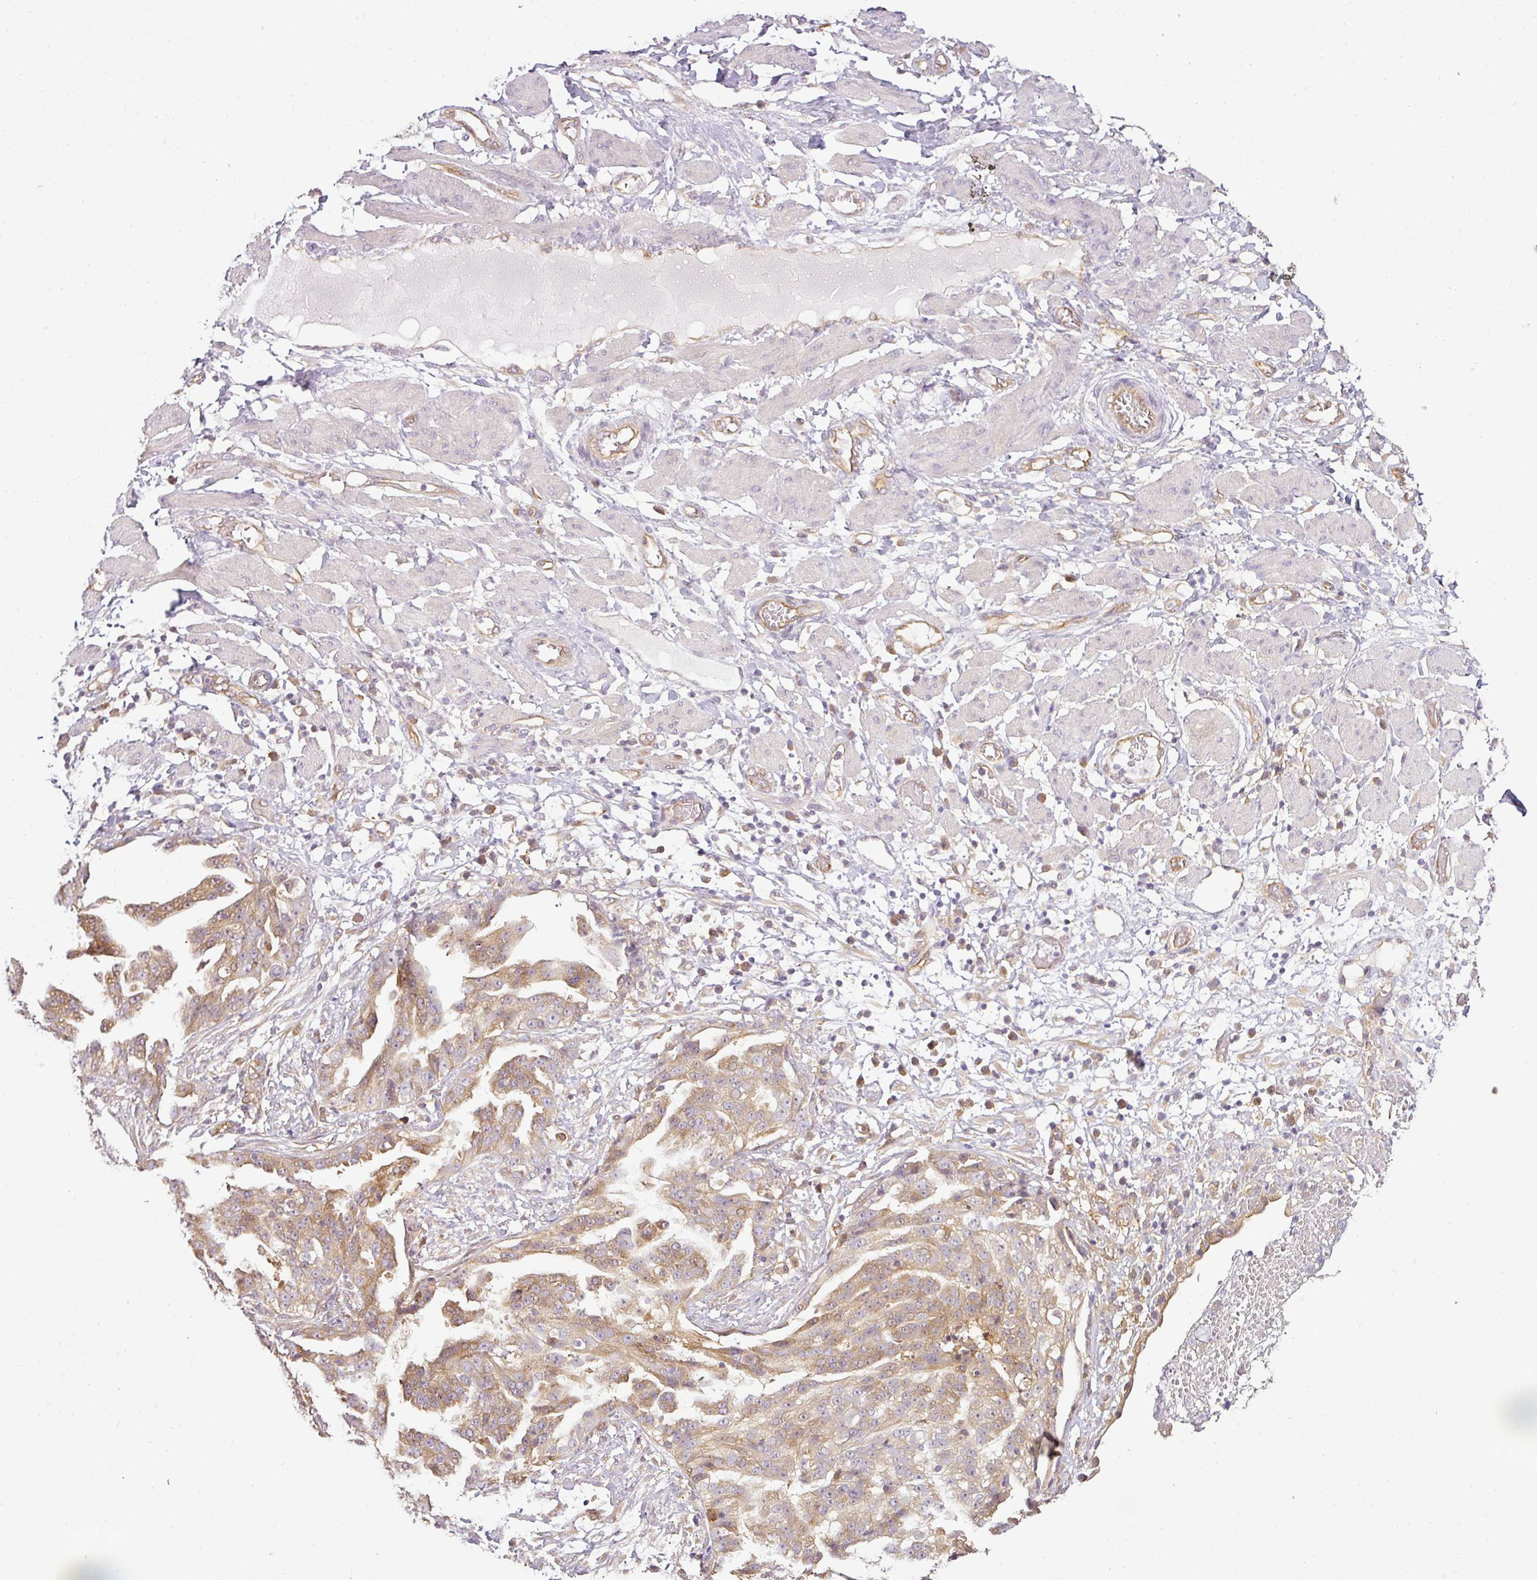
{"staining": {"intensity": "weak", "quantity": ">75%", "location": "cytoplasmic/membranous"}, "tissue": "ovarian cancer", "cell_type": "Tumor cells", "image_type": "cancer", "snomed": [{"axis": "morphology", "description": "Cystadenocarcinoma, serous, NOS"}, {"axis": "topography", "description": "Ovary"}], "caption": "High-power microscopy captured an IHC histopathology image of serous cystadenocarcinoma (ovarian), revealing weak cytoplasmic/membranous staining in about >75% of tumor cells.", "gene": "ANKRD18A", "patient": {"sex": "female", "age": 58}}